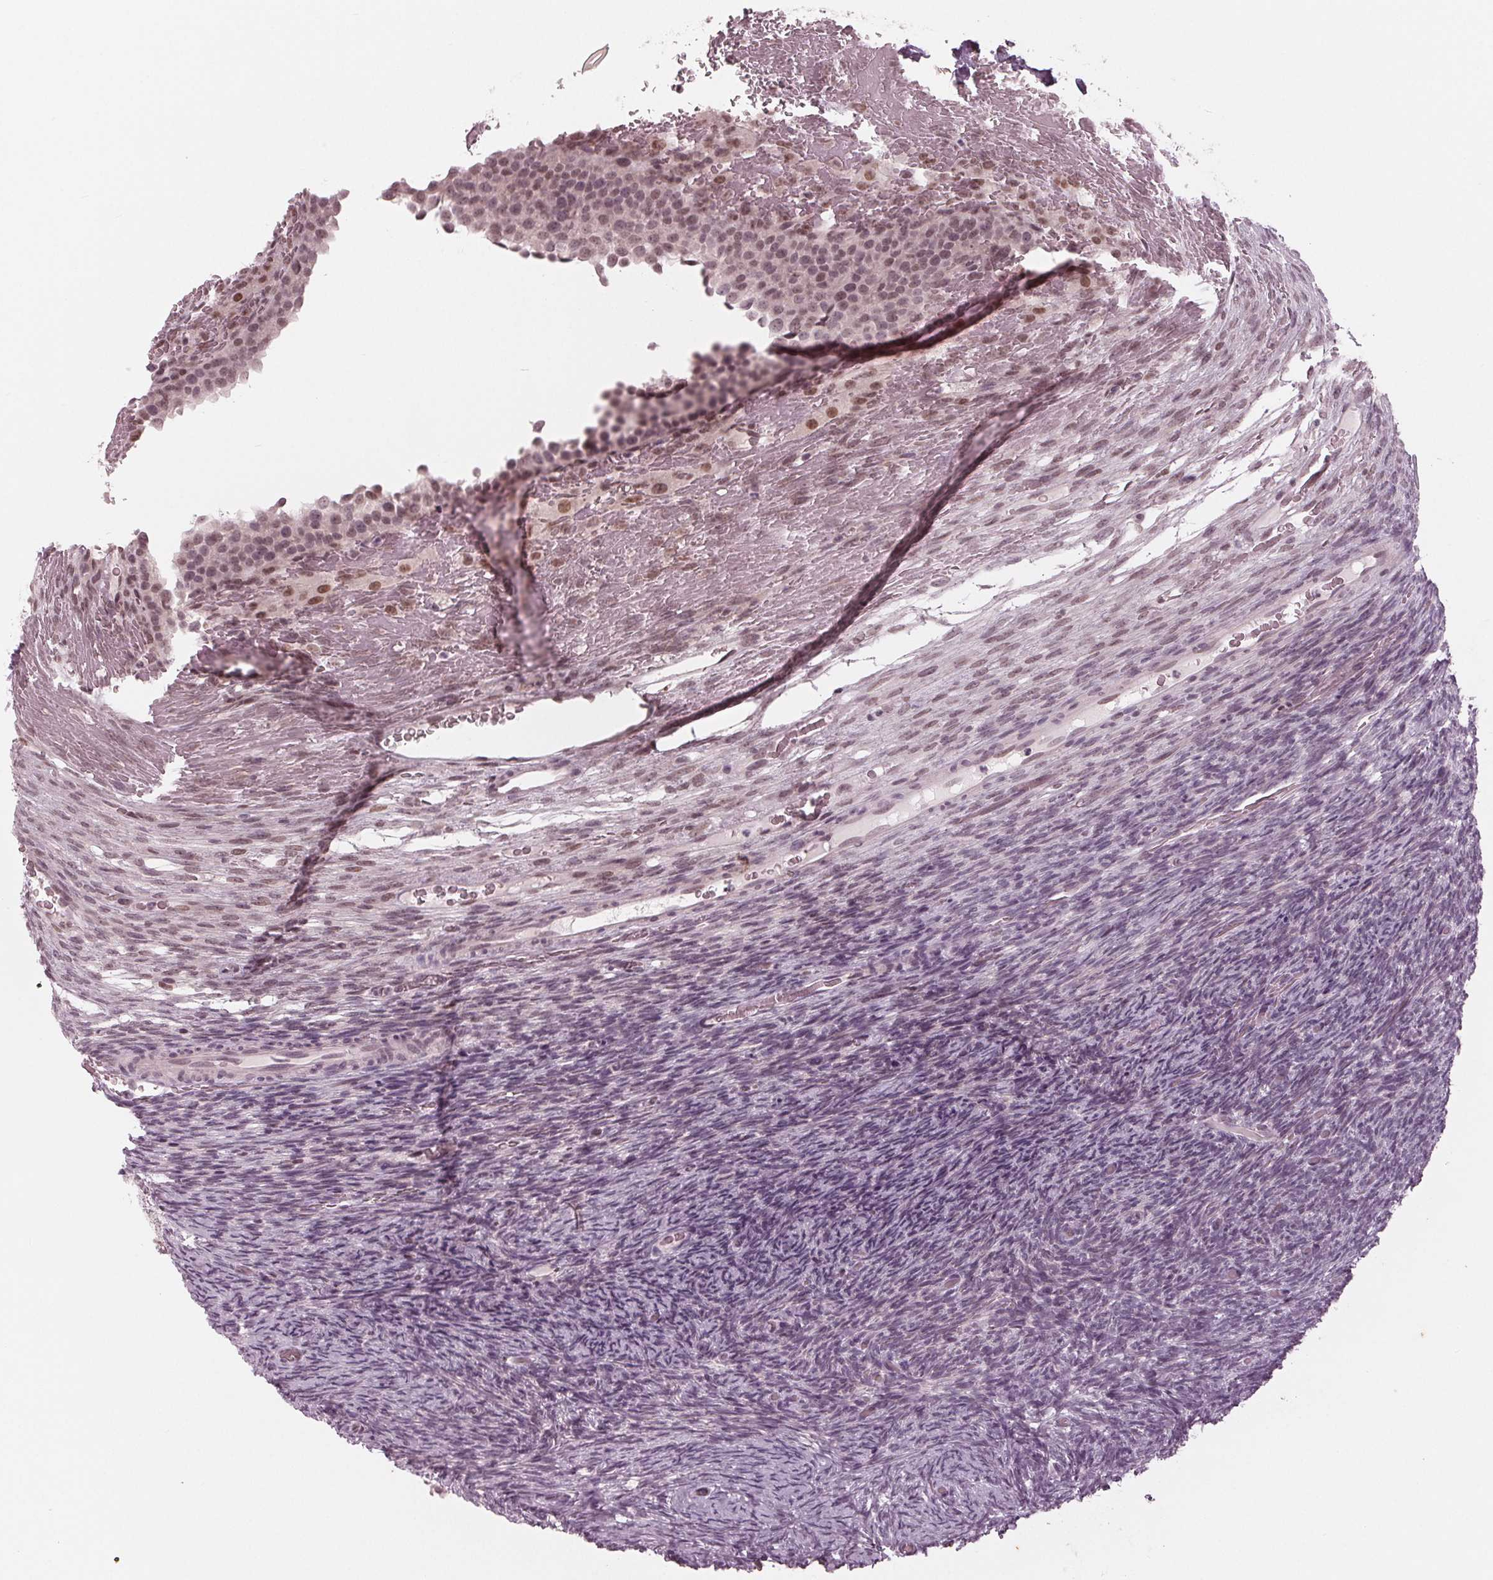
{"staining": {"intensity": "weak", "quantity": ">75%", "location": "nuclear"}, "tissue": "ovary", "cell_type": "Follicle cells", "image_type": "normal", "snomed": [{"axis": "morphology", "description": "Normal tissue, NOS"}, {"axis": "topography", "description": "Ovary"}], "caption": "Immunohistochemistry (IHC) staining of benign ovary, which reveals low levels of weak nuclear expression in about >75% of follicle cells indicating weak nuclear protein staining. The staining was performed using DAB (brown) for protein detection and nuclei were counterstained in hematoxylin (blue).", "gene": "DNMT3L", "patient": {"sex": "female", "age": 34}}